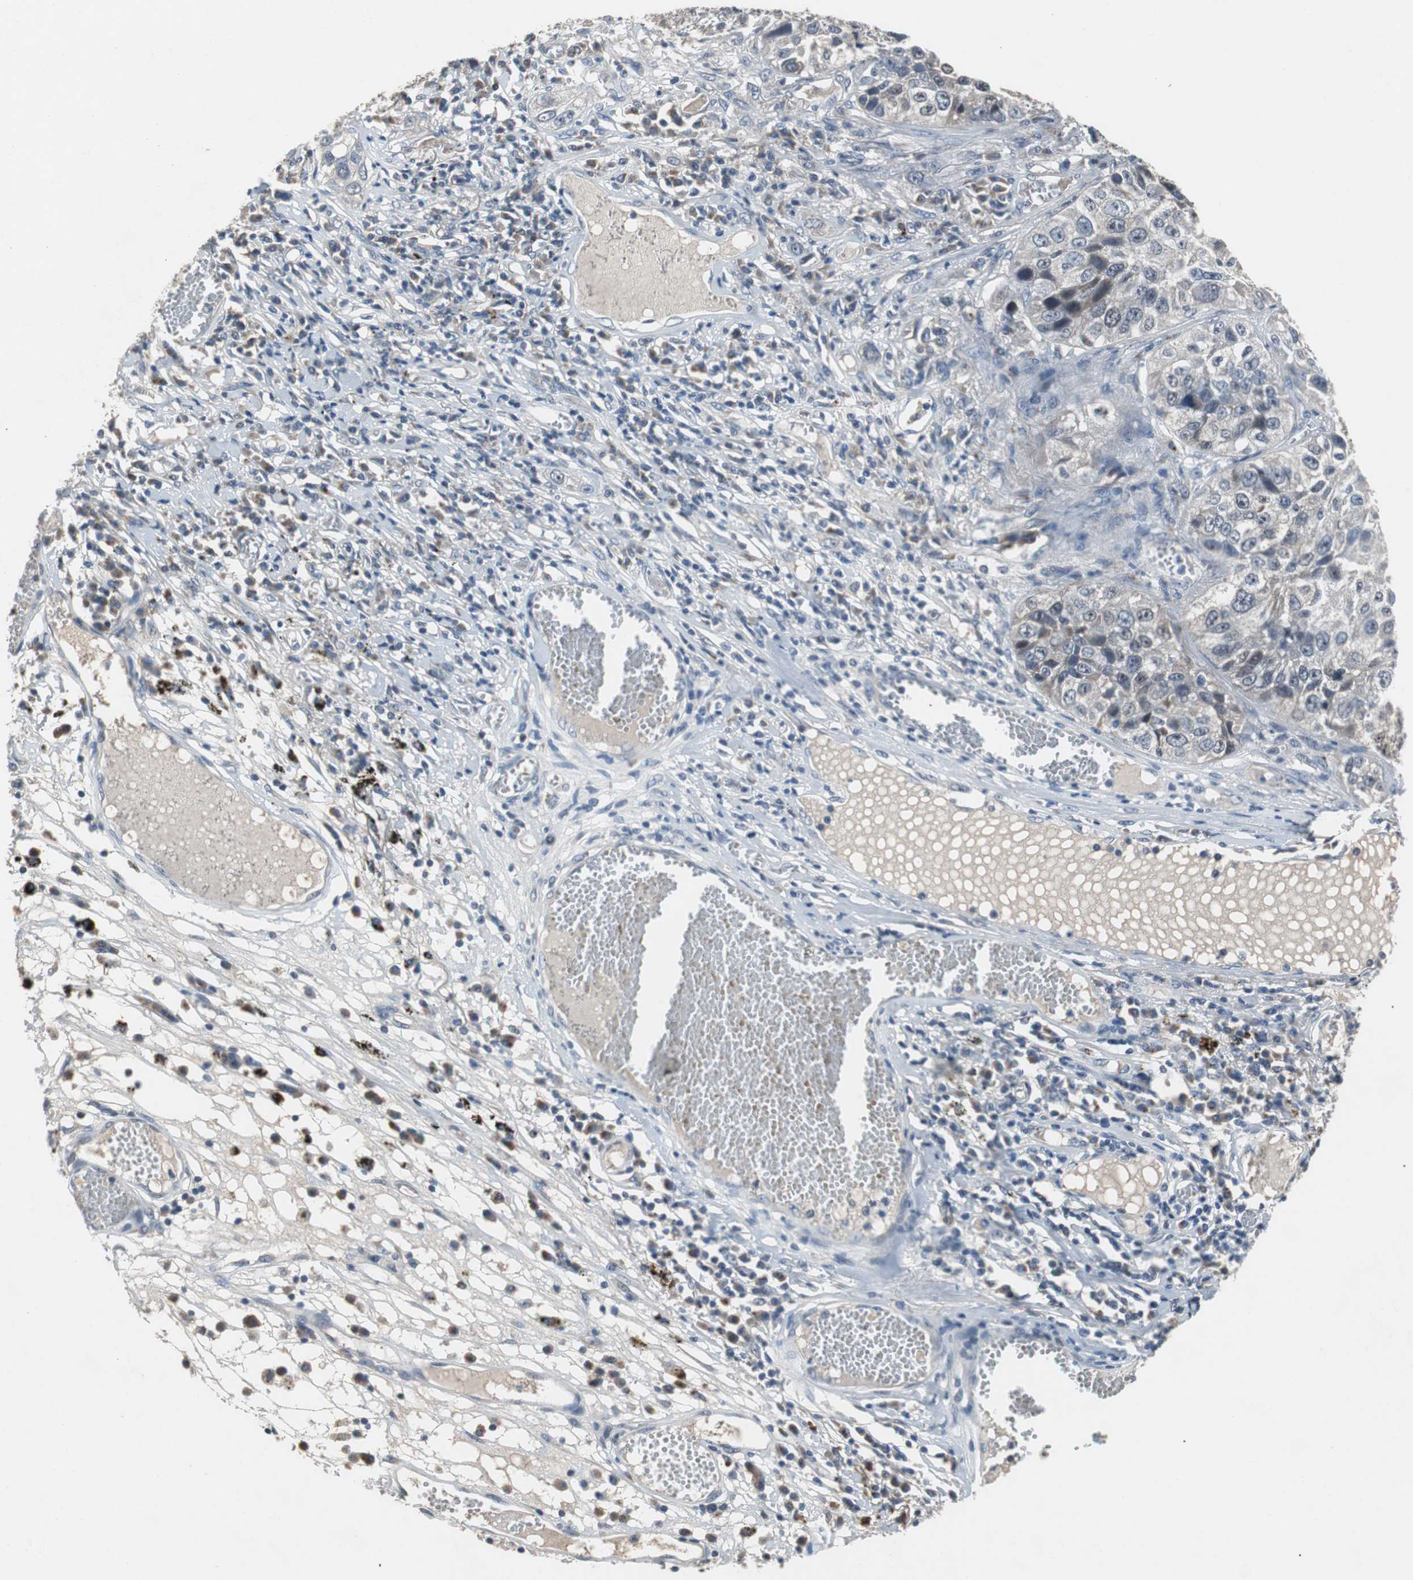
{"staining": {"intensity": "weak", "quantity": "<25%", "location": "cytoplasmic/membranous"}, "tissue": "lung cancer", "cell_type": "Tumor cells", "image_type": "cancer", "snomed": [{"axis": "morphology", "description": "Squamous cell carcinoma, NOS"}, {"axis": "topography", "description": "Lung"}], "caption": "There is no significant expression in tumor cells of squamous cell carcinoma (lung). (DAB immunohistochemistry, high magnification).", "gene": "PCYT1B", "patient": {"sex": "male", "age": 71}}